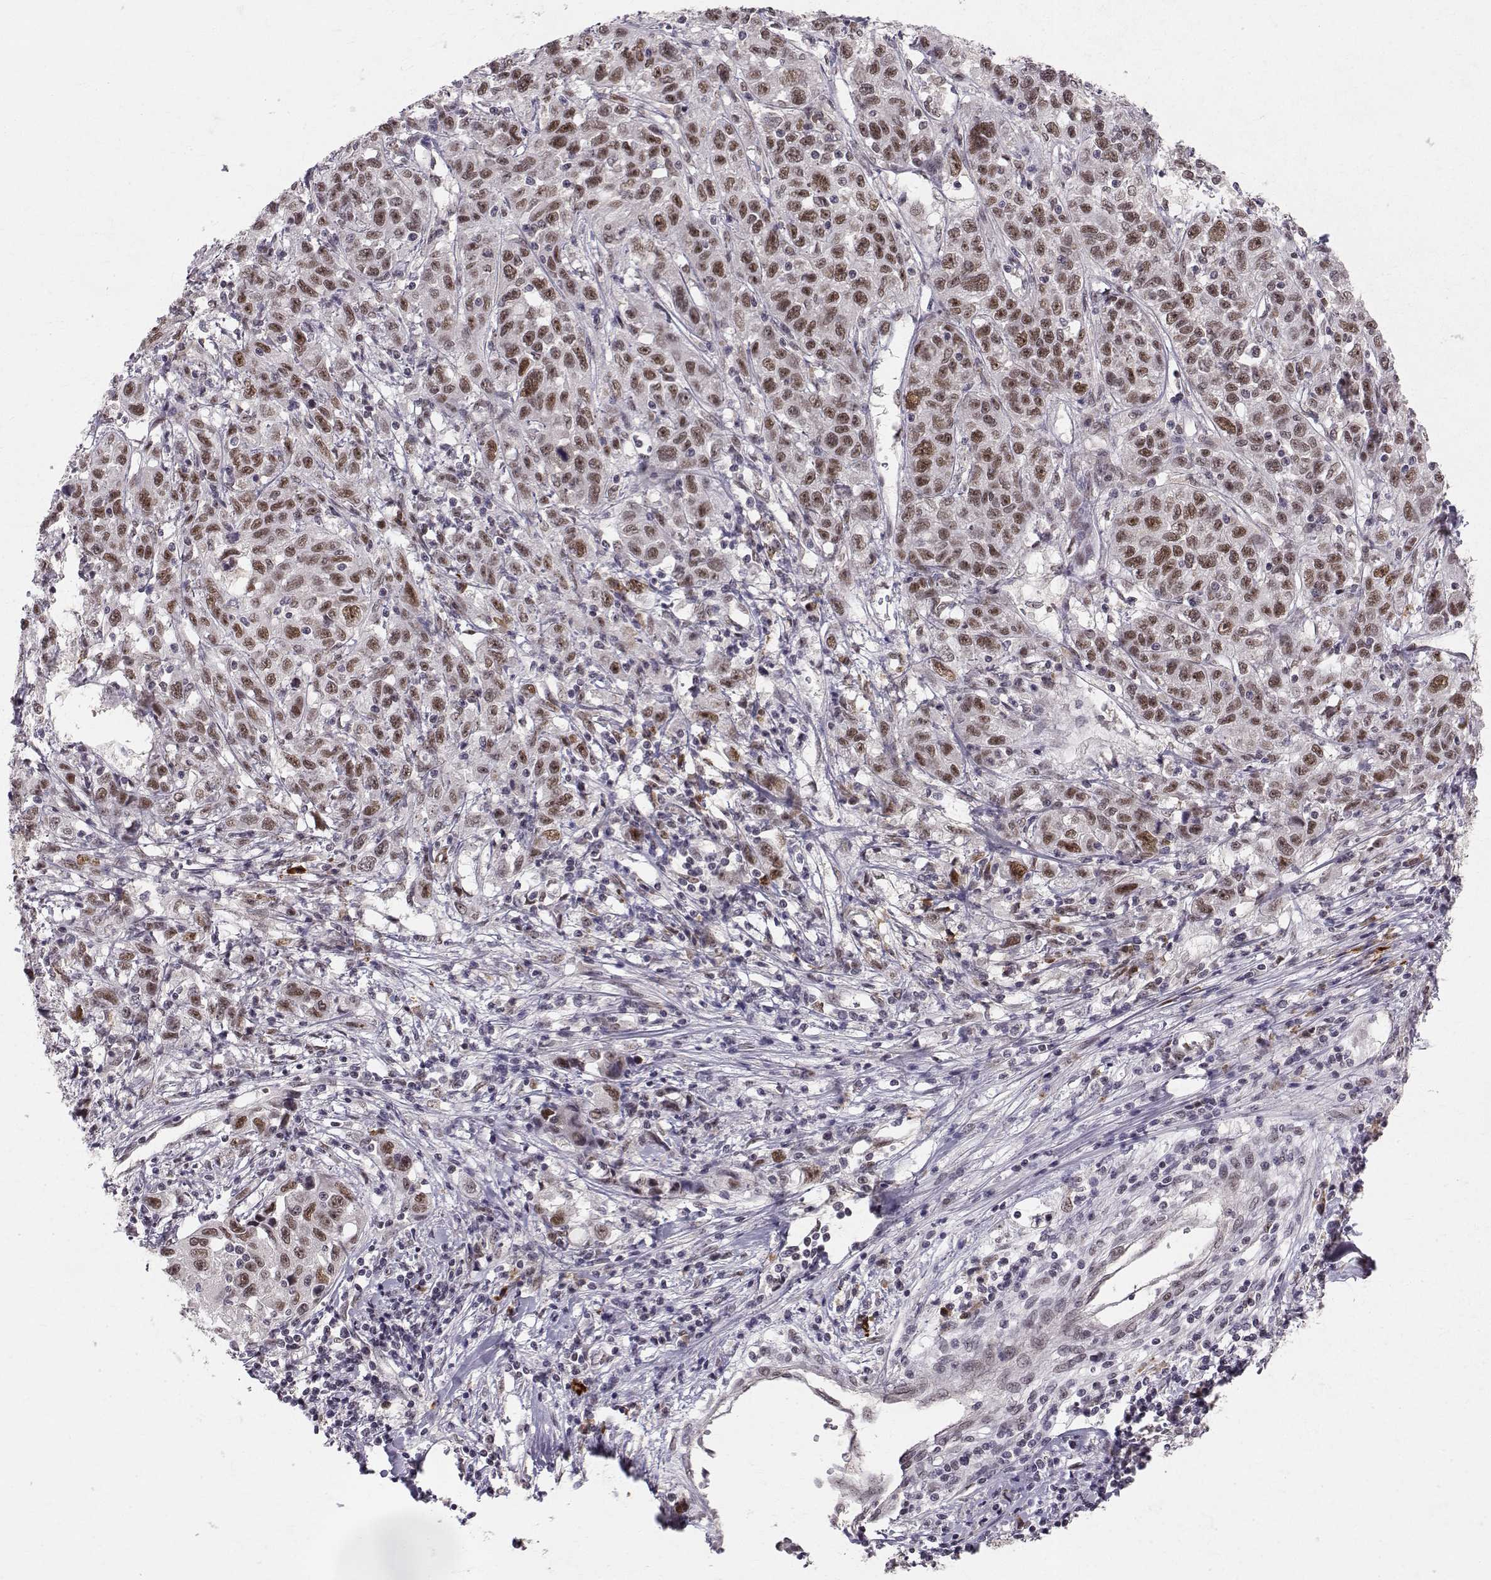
{"staining": {"intensity": "moderate", "quantity": "25%-75%", "location": "nuclear"}, "tissue": "liver cancer", "cell_type": "Tumor cells", "image_type": "cancer", "snomed": [{"axis": "morphology", "description": "Adenocarcinoma, NOS"}, {"axis": "morphology", "description": "Cholangiocarcinoma"}, {"axis": "topography", "description": "Liver"}], "caption": "This is a histology image of immunohistochemistry (IHC) staining of adenocarcinoma (liver), which shows moderate positivity in the nuclear of tumor cells.", "gene": "RPP38", "patient": {"sex": "male", "age": 64}}